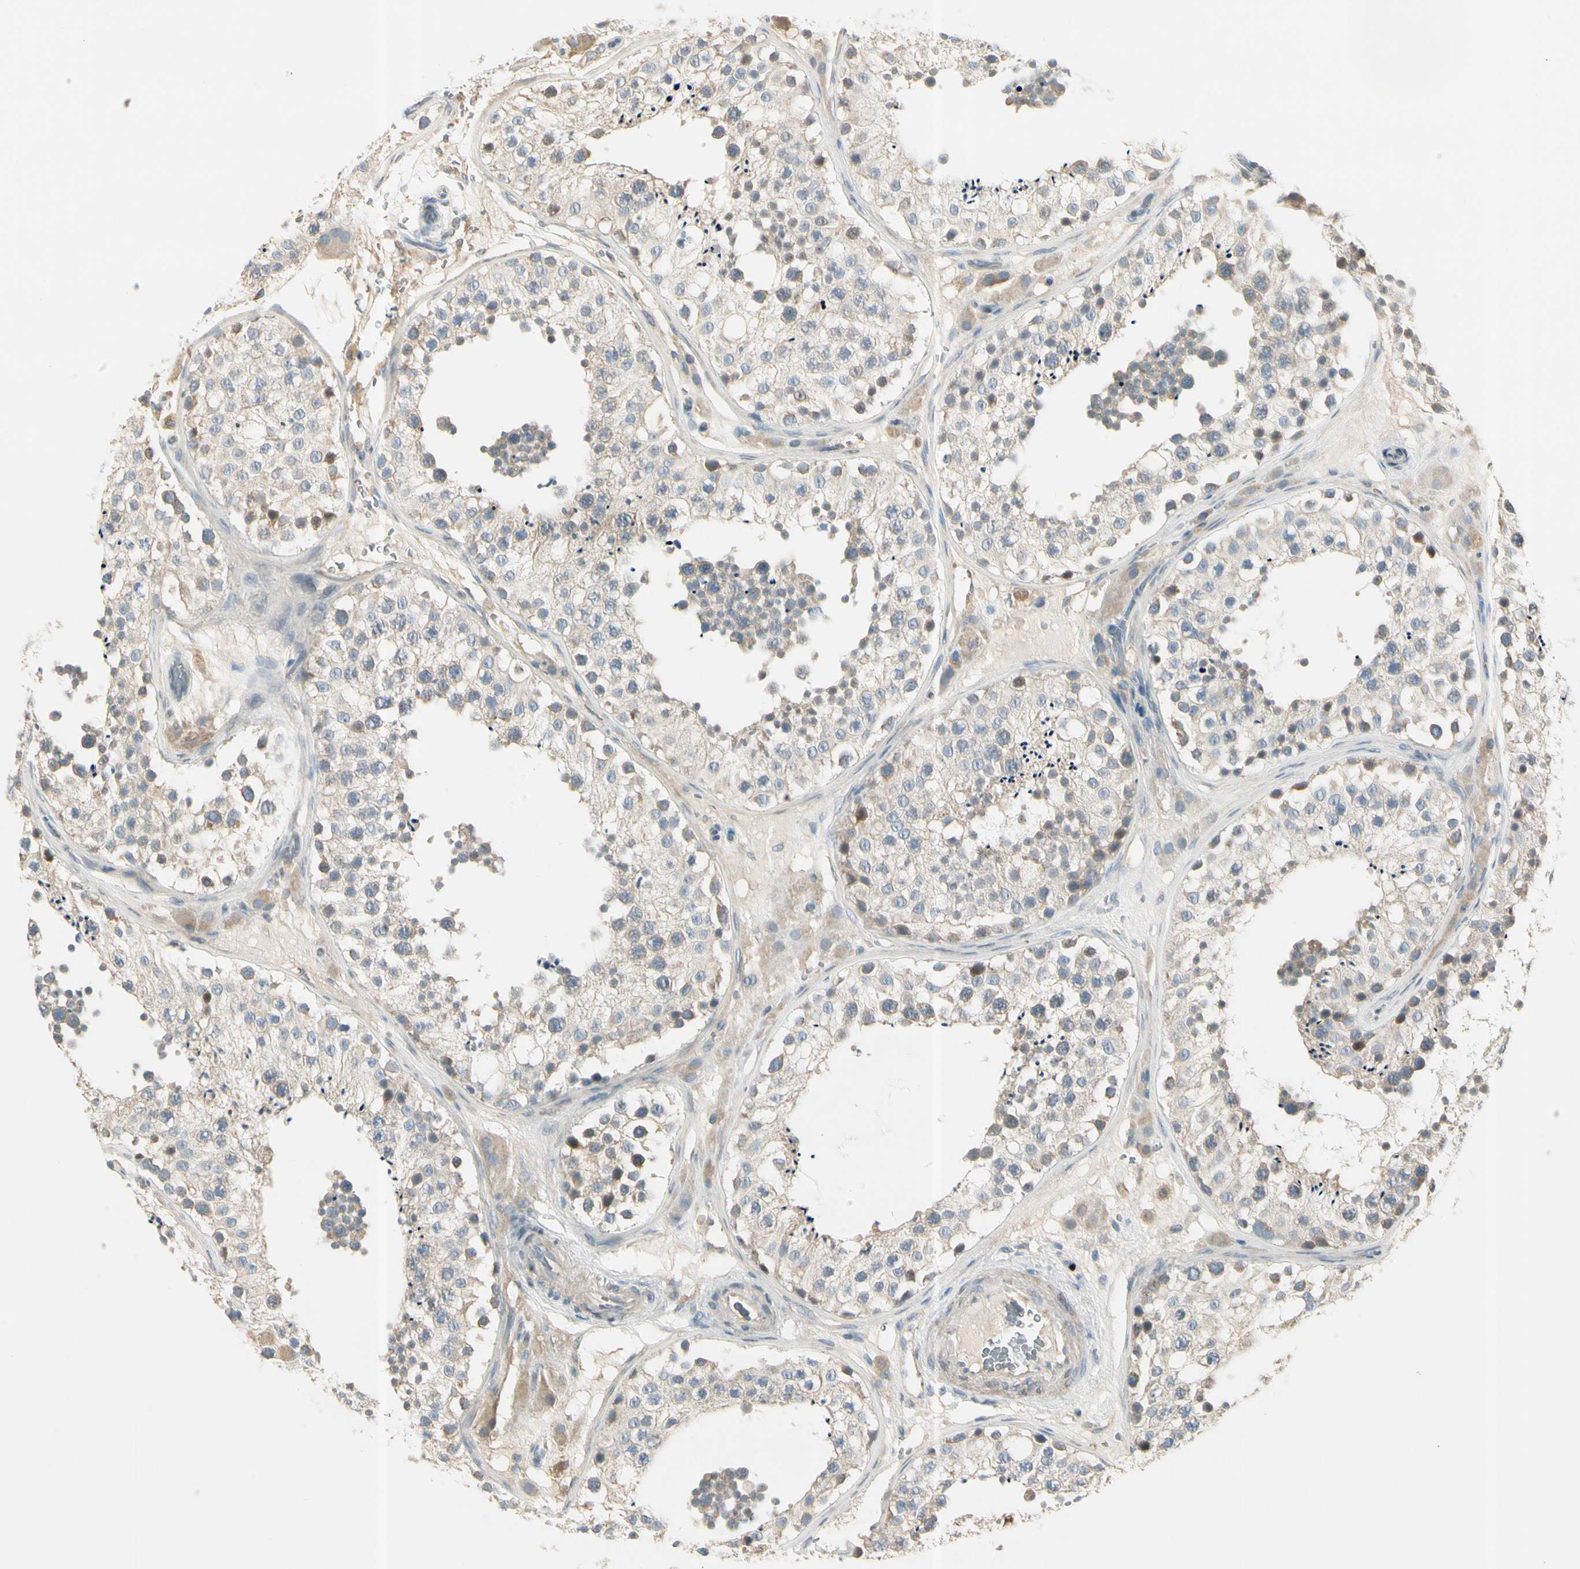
{"staining": {"intensity": "moderate", "quantity": "25%-75%", "location": "cytoplasmic/membranous"}, "tissue": "testis", "cell_type": "Cells in seminiferous ducts", "image_type": "normal", "snomed": [{"axis": "morphology", "description": "Normal tissue, NOS"}, {"axis": "topography", "description": "Testis"}], "caption": "This micrograph exhibits benign testis stained with immunohistochemistry to label a protein in brown. The cytoplasmic/membranous of cells in seminiferous ducts show moderate positivity for the protein. Nuclei are counter-stained blue.", "gene": "CYP2E1", "patient": {"sex": "male", "age": 26}}